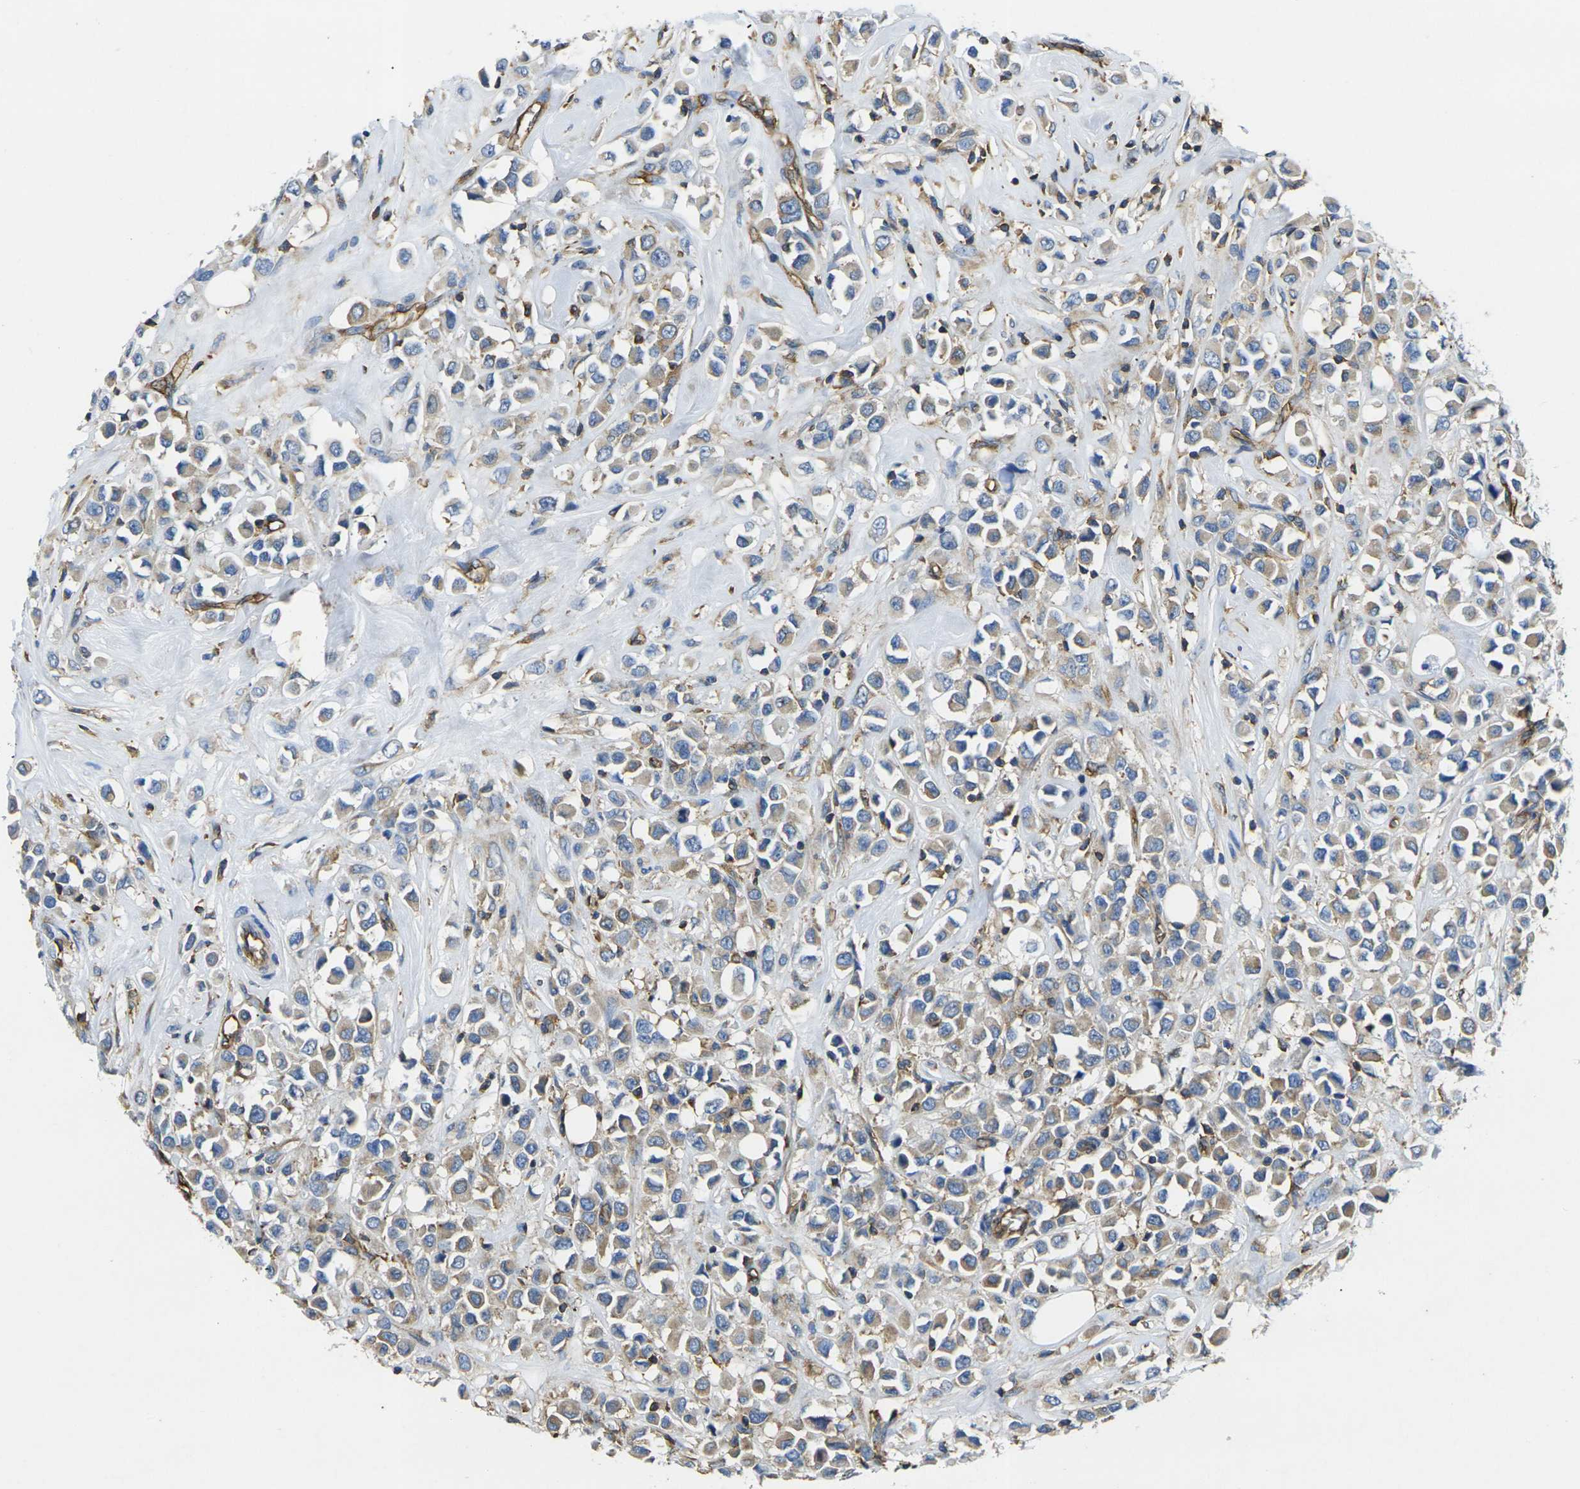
{"staining": {"intensity": "weak", "quantity": ">75%", "location": "cytoplasmic/membranous"}, "tissue": "breast cancer", "cell_type": "Tumor cells", "image_type": "cancer", "snomed": [{"axis": "morphology", "description": "Duct carcinoma"}, {"axis": "topography", "description": "Breast"}], "caption": "Breast intraductal carcinoma stained with a brown dye reveals weak cytoplasmic/membranous positive staining in approximately >75% of tumor cells.", "gene": "FAM110D", "patient": {"sex": "female", "age": 61}}